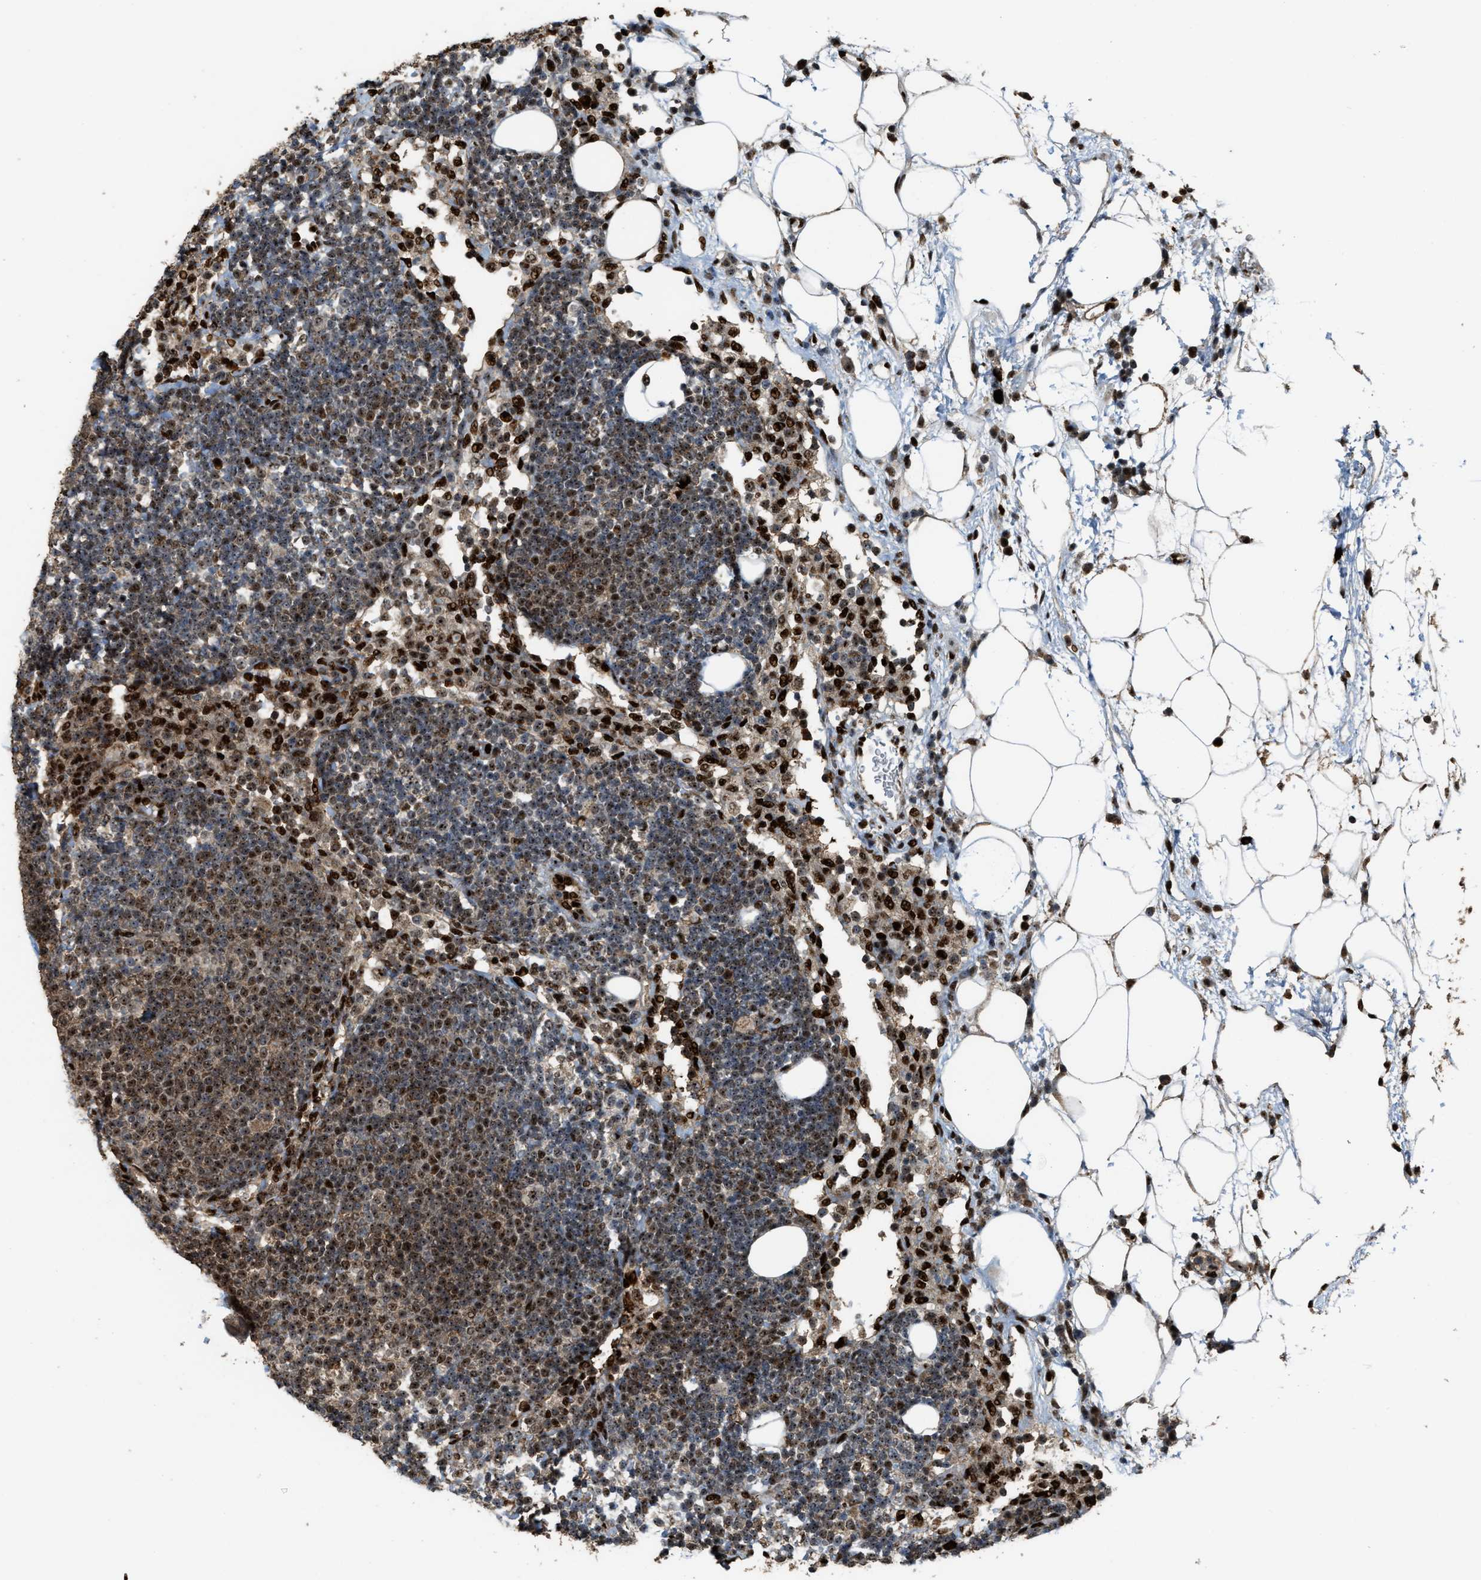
{"staining": {"intensity": "moderate", "quantity": ">75%", "location": "nuclear"}, "tissue": "lymph node", "cell_type": "Germinal center cells", "image_type": "normal", "snomed": [{"axis": "morphology", "description": "Normal tissue, NOS"}, {"axis": "morphology", "description": "Carcinoid, malignant, NOS"}, {"axis": "topography", "description": "Lymph node"}], "caption": "Germinal center cells reveal medium levels of moderate nuclear staining in approximately >75% of cells in benign lymph node. The staining was performed using DAB, with brown indicating positive protein expression. Nuclei are stained blue with hematoxylin.", "gene": "ZNF687", "patient": {"sex": "male", "age": 47}}